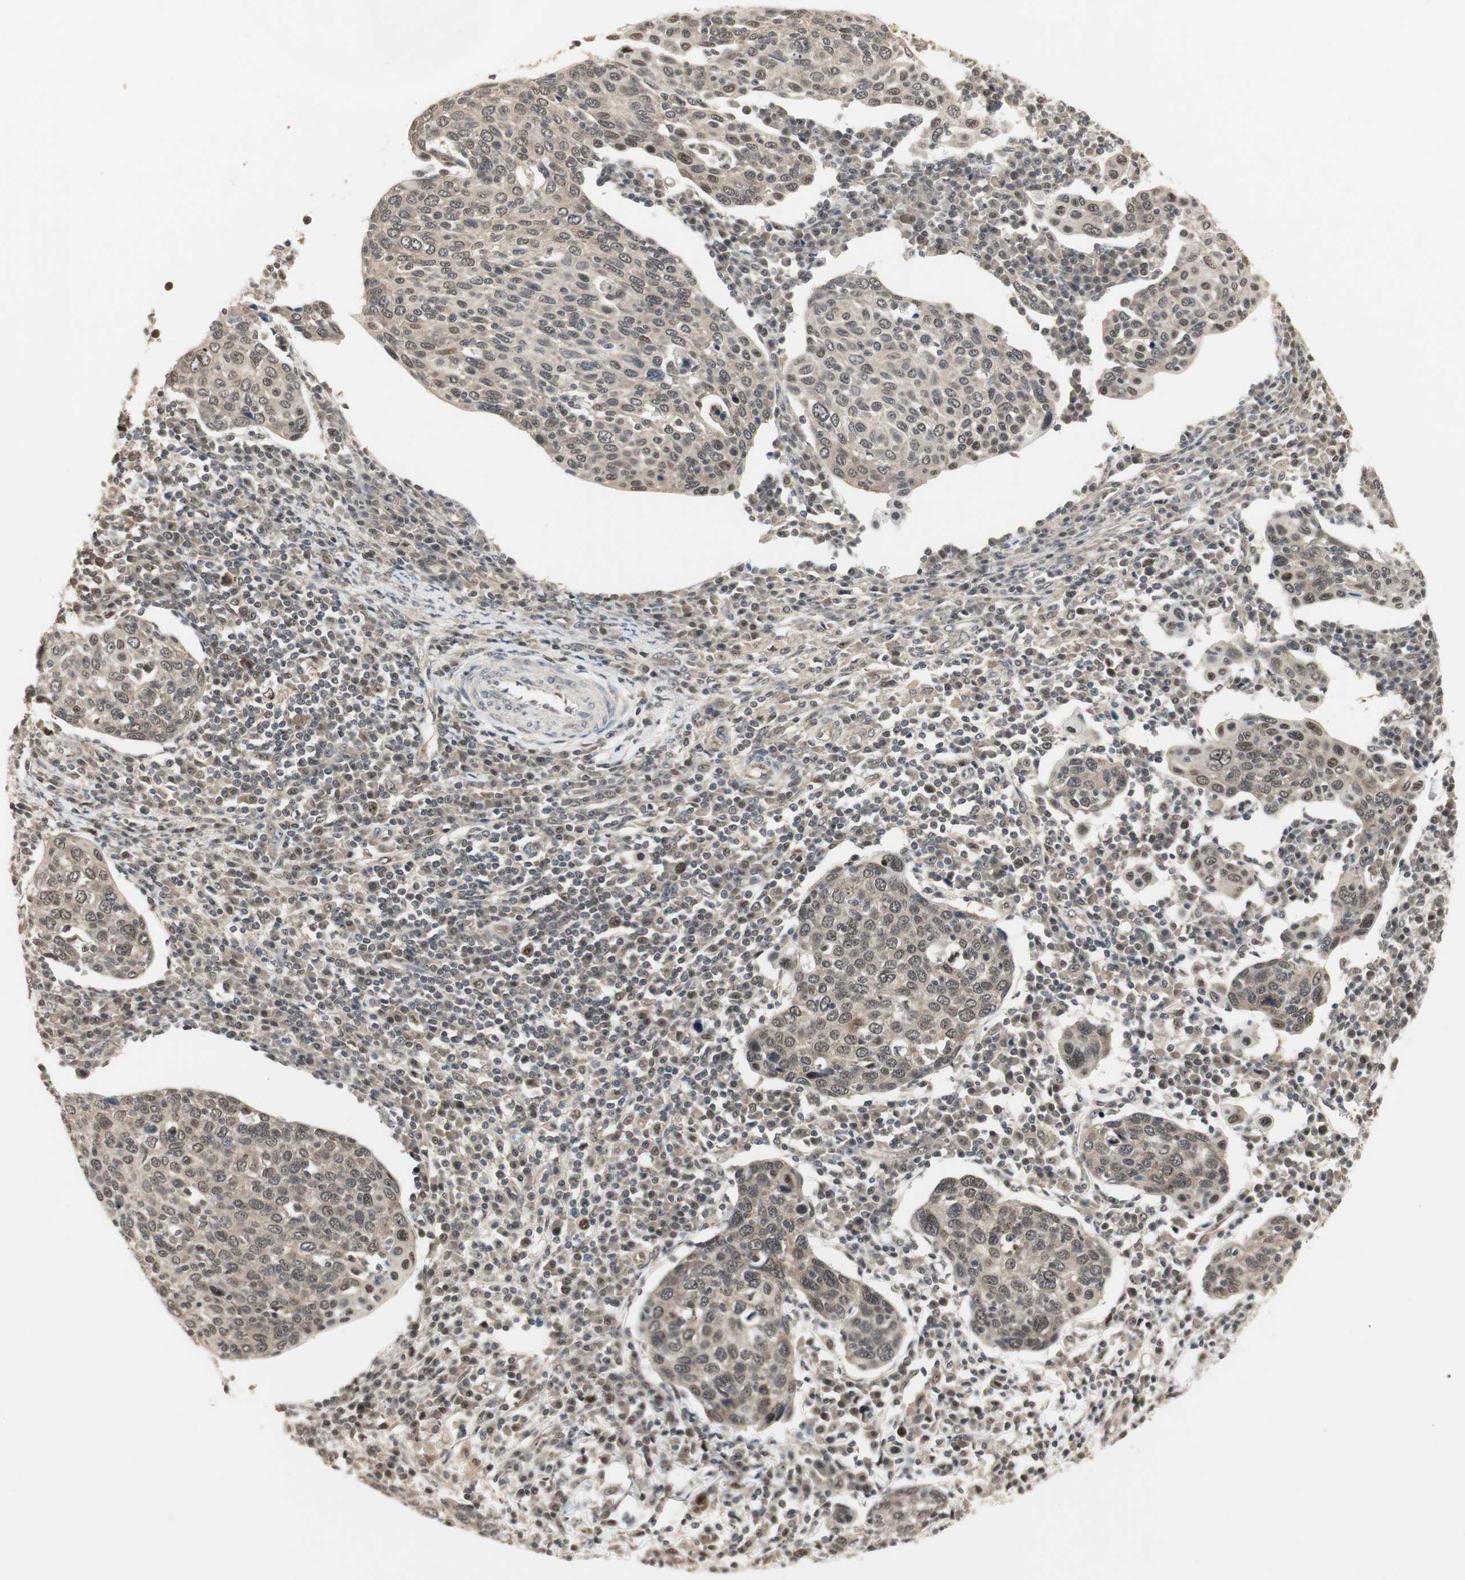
{"staining": {"intensity": "weak", "quantity": ">75%", "location": "cytoplasmic/membranous,nuclear"}, "tissue": "cervical cancer", "cell_type": "Tumor cells", "image_type": "cancer", "snomed": [{"axis": "morphology", "description": "Squamous cell carcinoma, NOS"}, {"axis": "topography", "description": "Cervix"}], "caption": "This is a micrograph of immunohistochemistry staining of cervical cancer (squamous cell carcinoma), which shows weak staining in the cytoplasmic/membranous and nuclear of tumor cells.", "gene": "CSNK2B", "patient": {"sex": "female", "age": 40}}